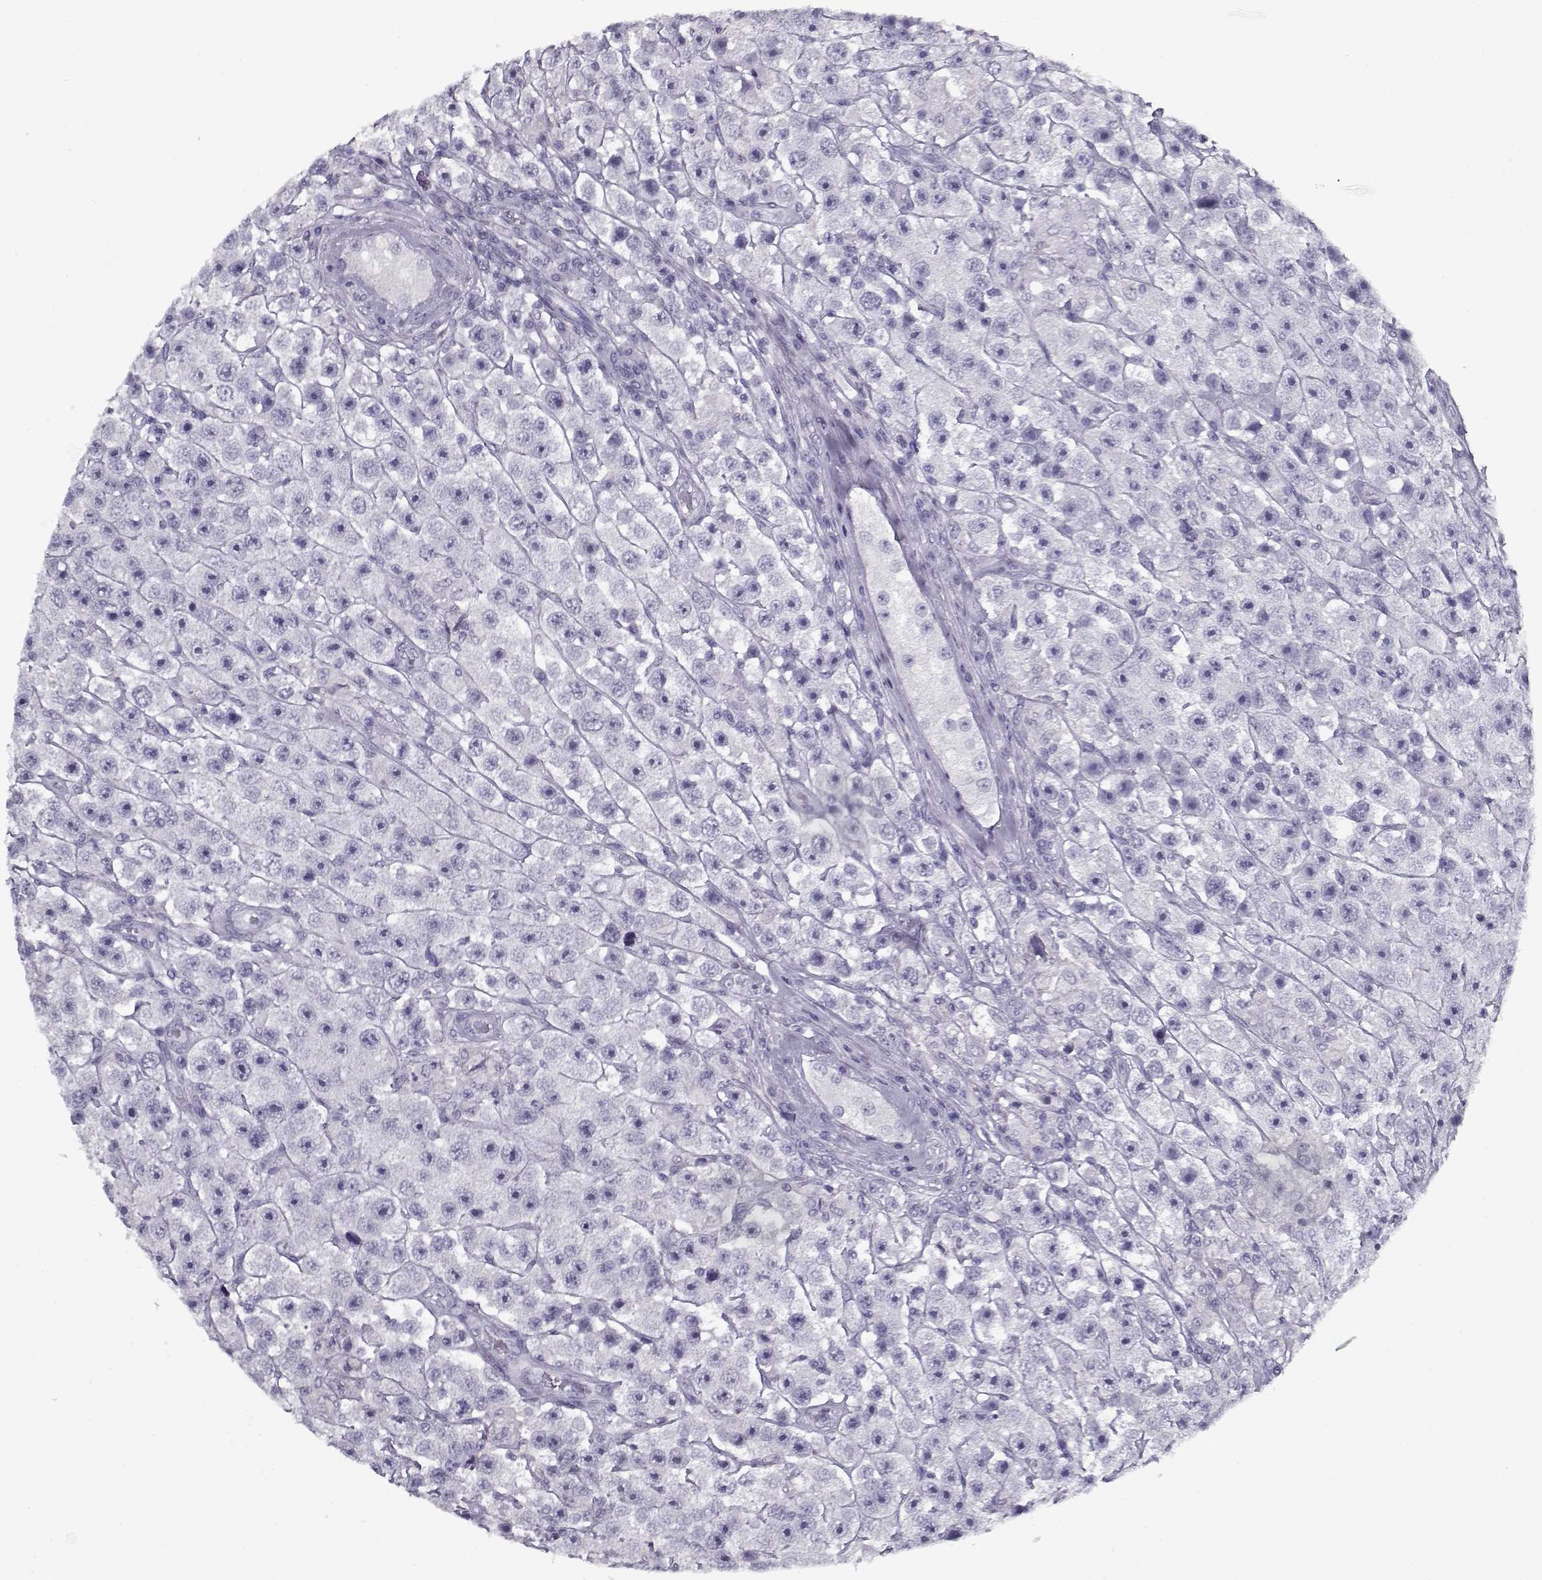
{"staining": {"intensity": "negative", "quantity": "none", "location": "none"}, "tissue": "testis cancer", "cell_type": "Tumor cells", "image_type": "cancer", "snomed": [{"axis": "morphology", "description": "Seminoma, NOS"}, {"axis": "topography", "description": "Testis"}], "caption": "There is no significant positivity in tumor cells of testis cancer (seminoma).", "gene": "RNF32", "patient": {"sex": "male", "age": 45}}